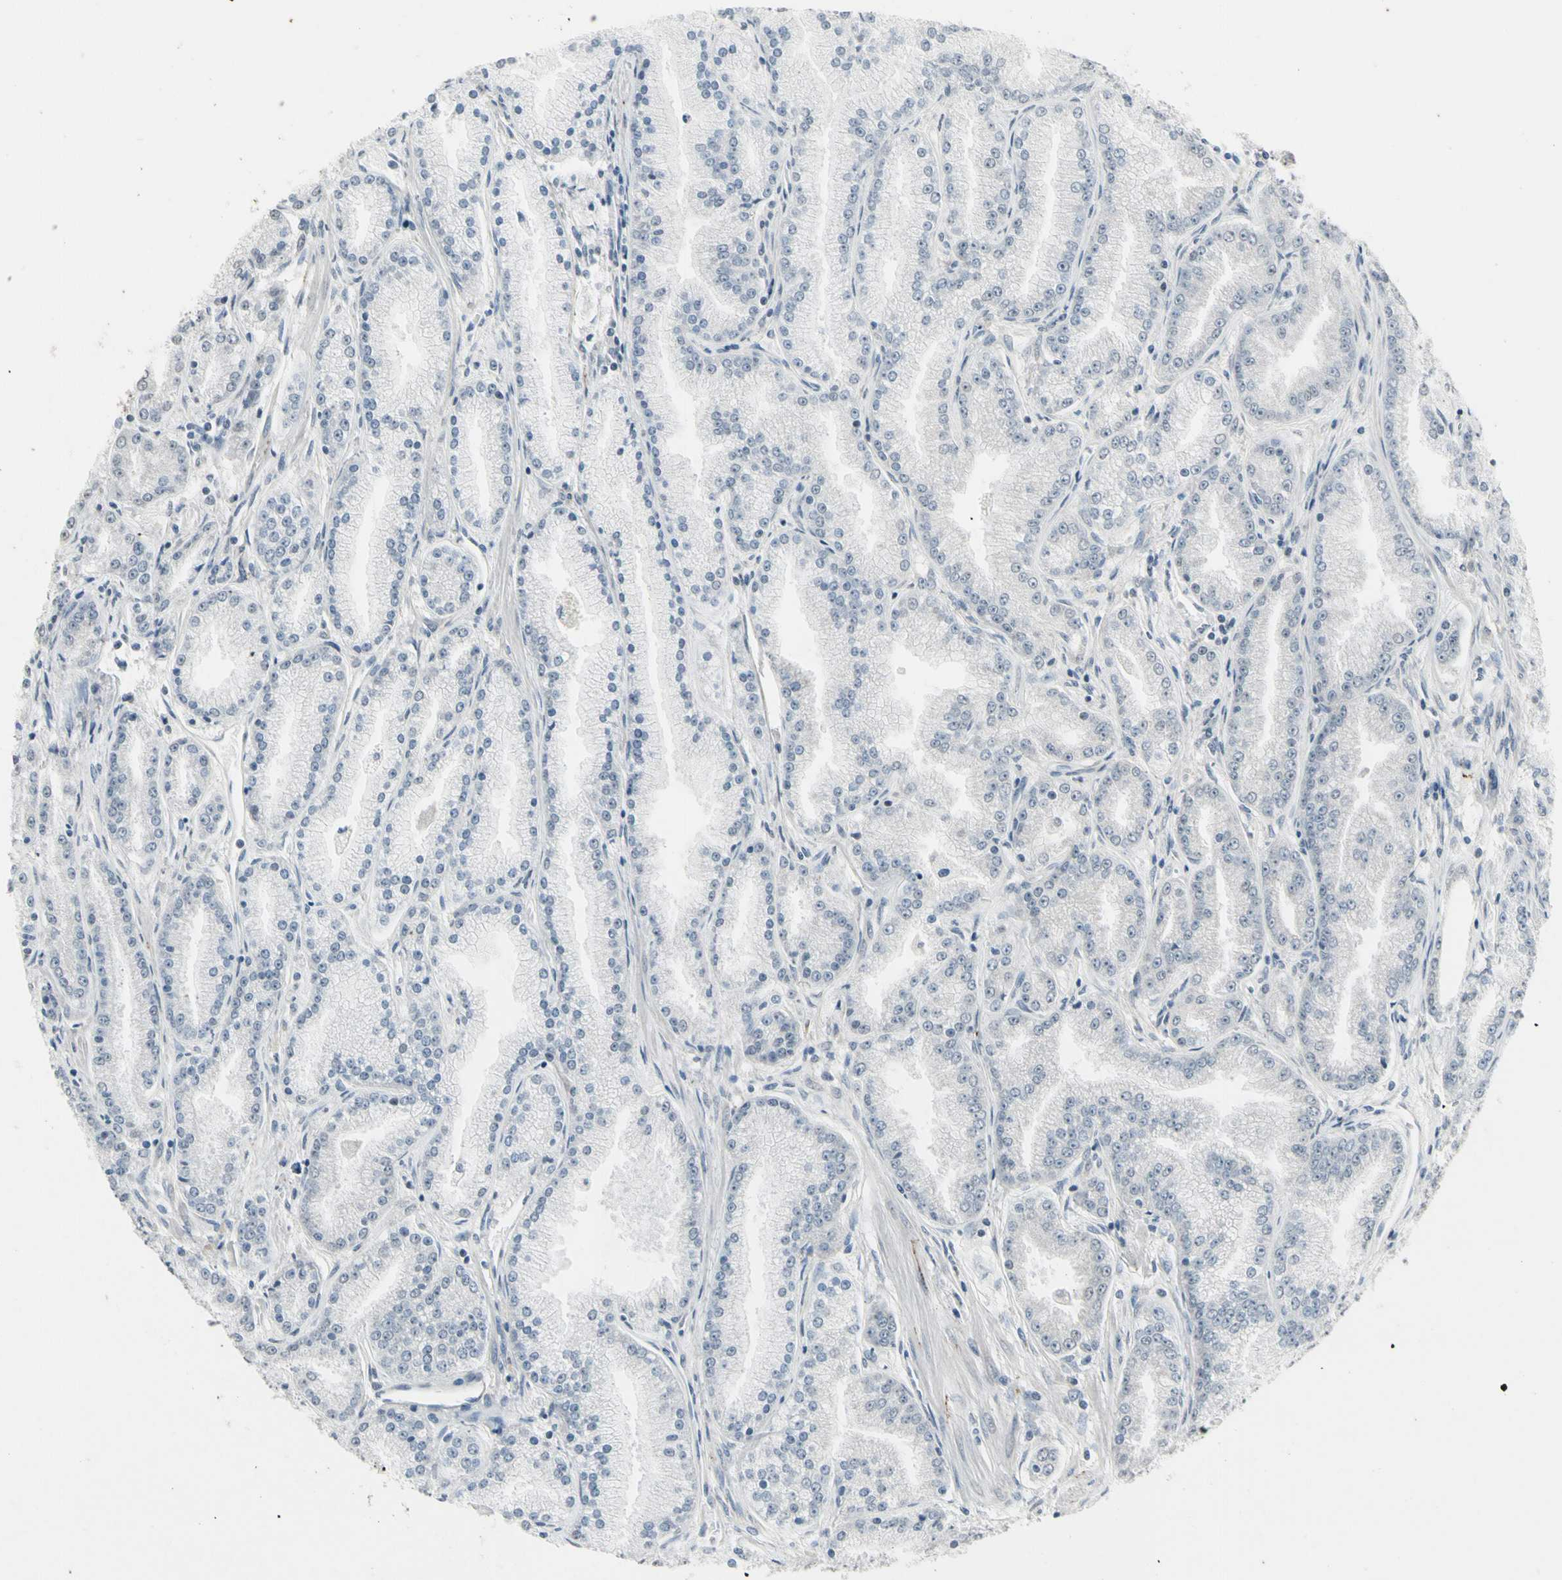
{"staining": {"intensity": "negative", "quantity": "none", "location": "none"}, "tissue": "prostate cancer", "cell_type": "Tumor cells", "image_type": "cancer", "snomed": [{"axis": "morphology", "description": "Adenocarcinoma, High grade"}, {"axis": "topography", "description": "Prostate"}], "caption": "Immunohistochemical staining of human prostate adenocarcinoma (high-grade) shows no significant staining in tumor cells. (DAB (3,3'-diaminobenzidine) IHC, high magnification).", "gene": "SV2A", "patient": {"sex": "male", "age": 61}}